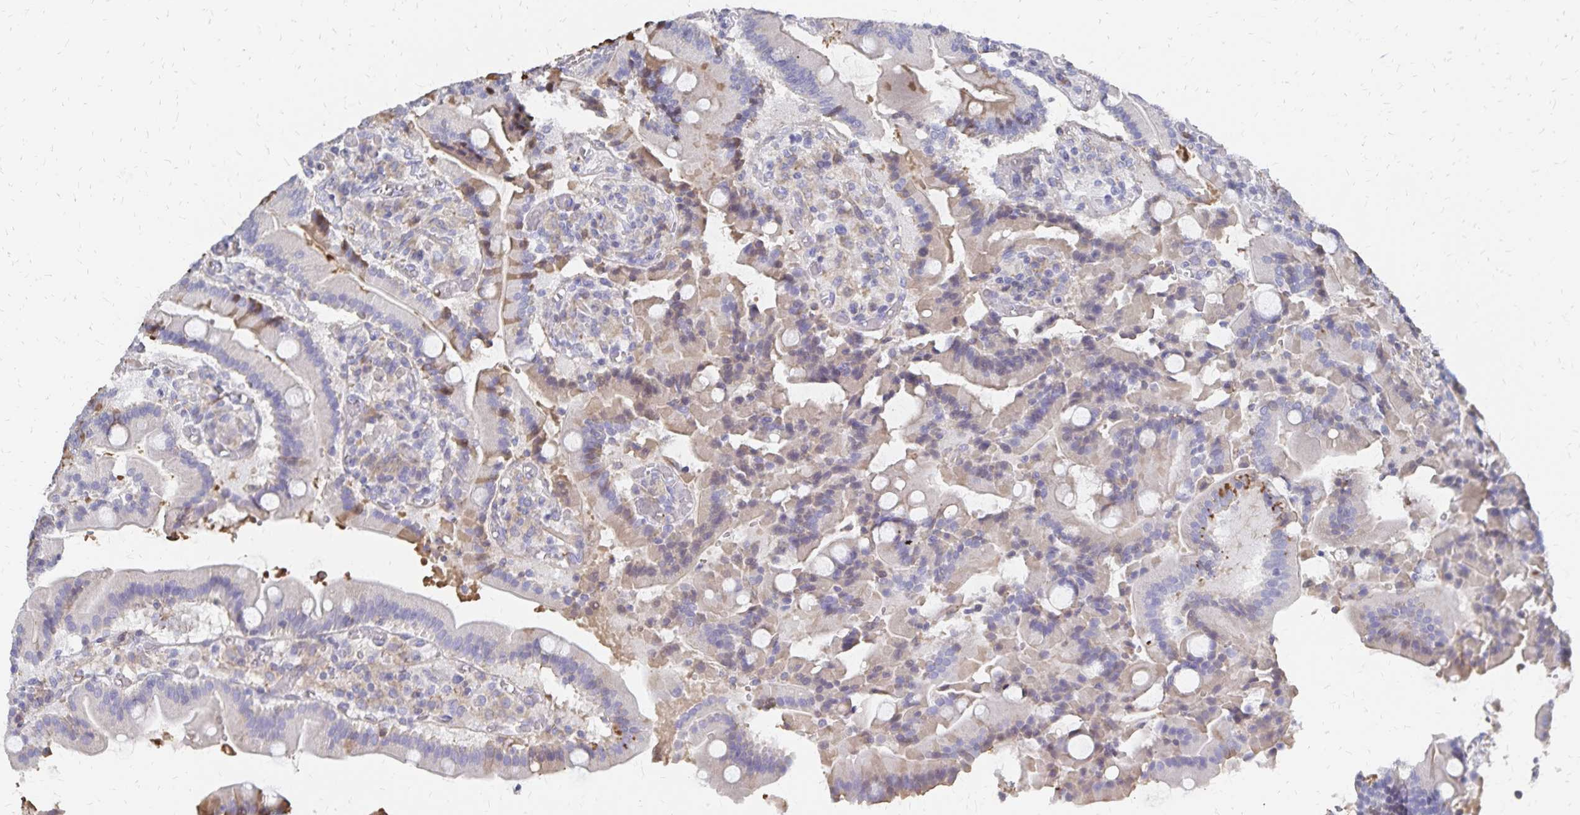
{"staining": {"intensity": "weak", "quantity": "<25%", "location": "cytoplasmic/membranous"}, "tissue": "duodenum", "cell_type": "Glandular cells", "image_type": "normal", "snomed": [{"axis": "morphology", "description": "Normal tissue, NOS"}, {"axis": "topography", "description": "Duodenum"}], "caption": "Immunohistochemistry (IHC) photomicrograph of normal human duodenum stained for a protein (brown), which exhibits no staining in glandular cells.", "gene": "KISS1", "patient": {"sex": "female", "age": 62}}